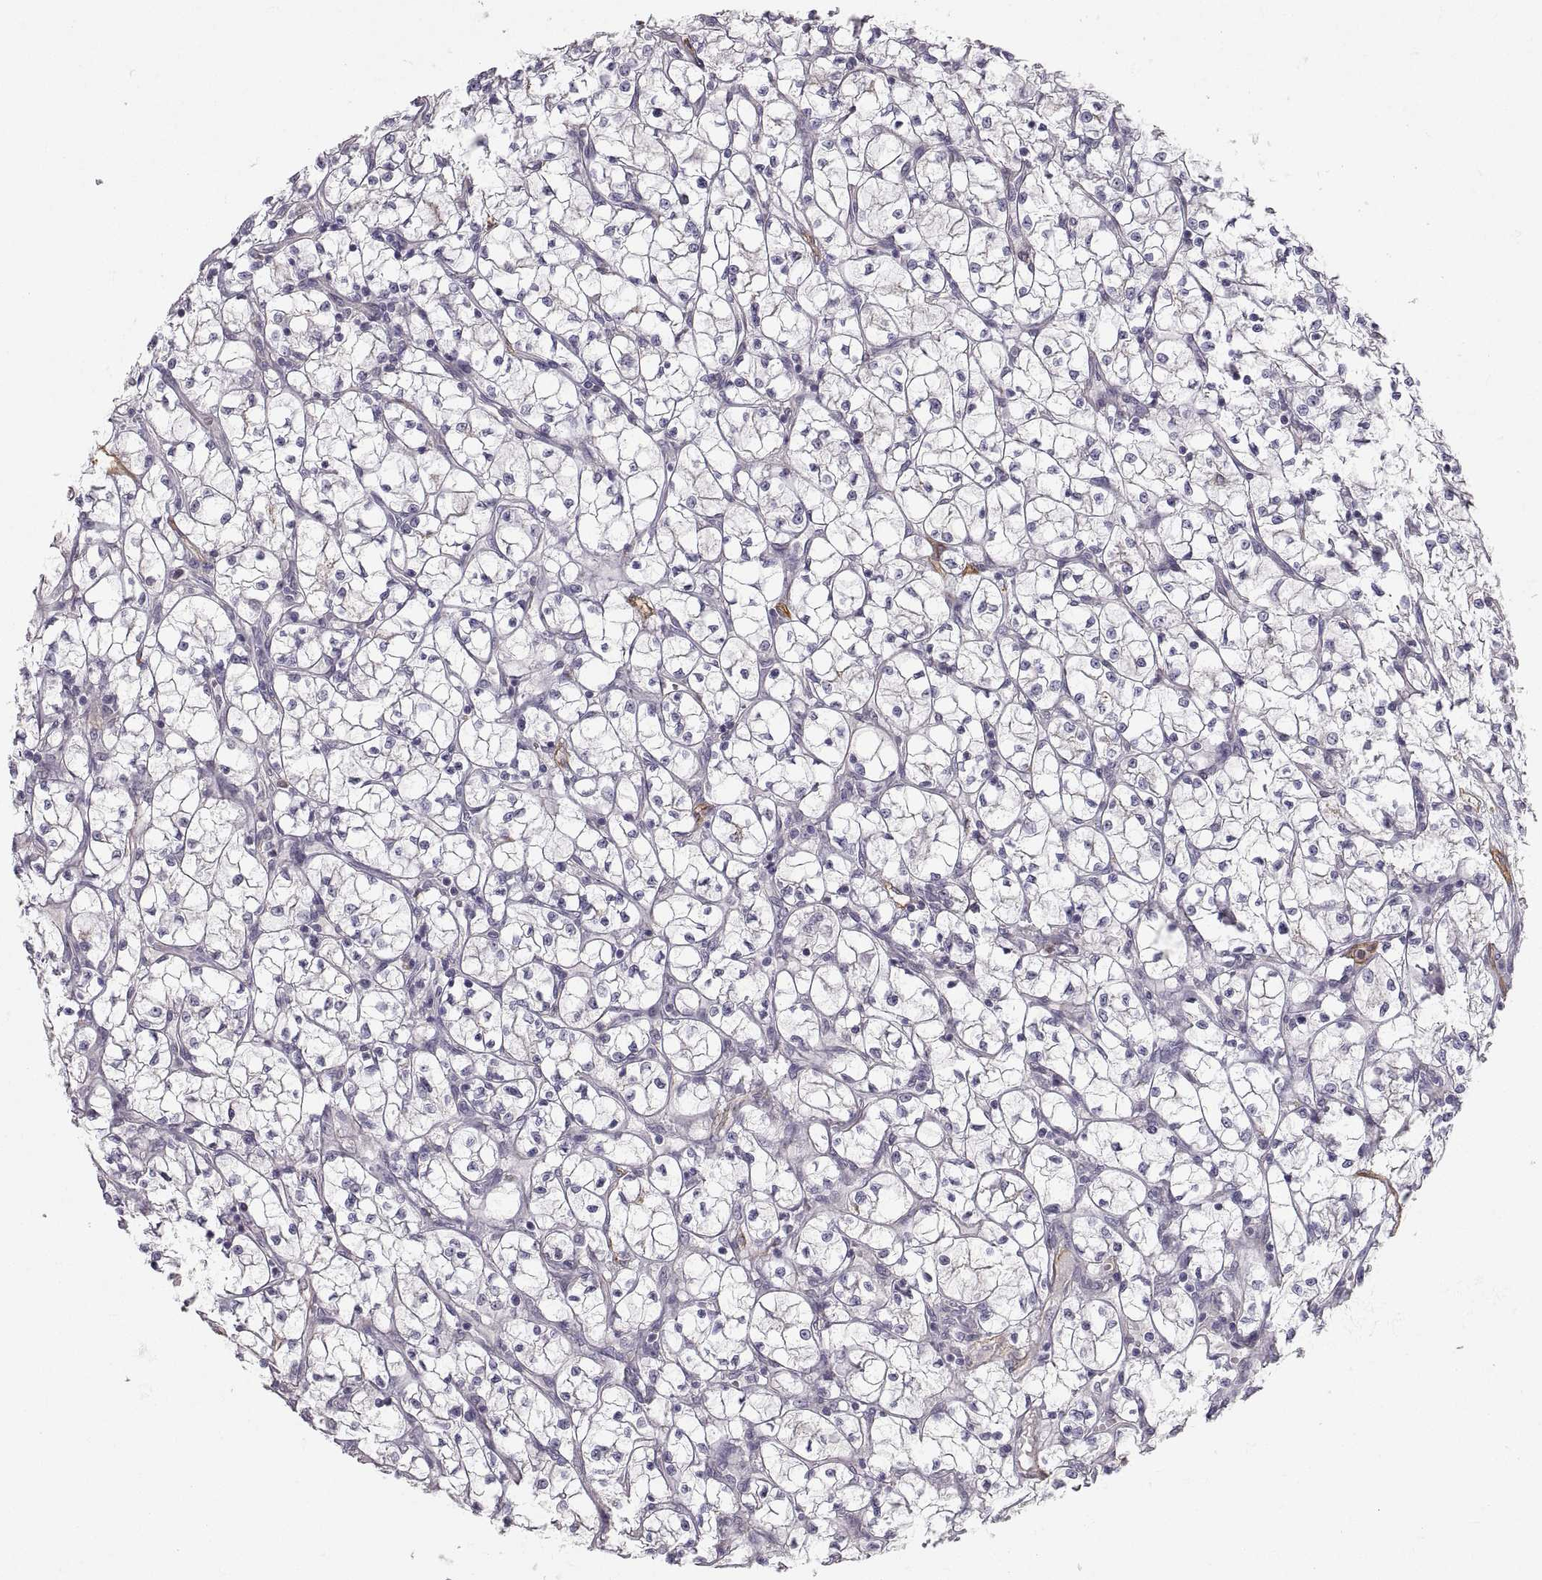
{"staining": {"intensity": "negative", "quantity": "none", "location": "none"}, "tissue": "renal cancer", "cell_type": "Tumor cells", "image_type": "cancer", "snomed": [{"axis": "morphology", "description": "Adenocarcinoma, NOS"}, {"axis": "topography", "description": "Kidney"}], "caption": "DAB immunohistochemical staining of human renal cancer (adenocarcinoma) demonstrates no significant positivity in tumor cells. (Stains: DAB immunohistochemistry (IHC) with hematoxylin counter stain, Microscopy: brightfield microscopy at high magnification).", "gene": "PGM5", "patient": {"sex": "female", "age": 64}}